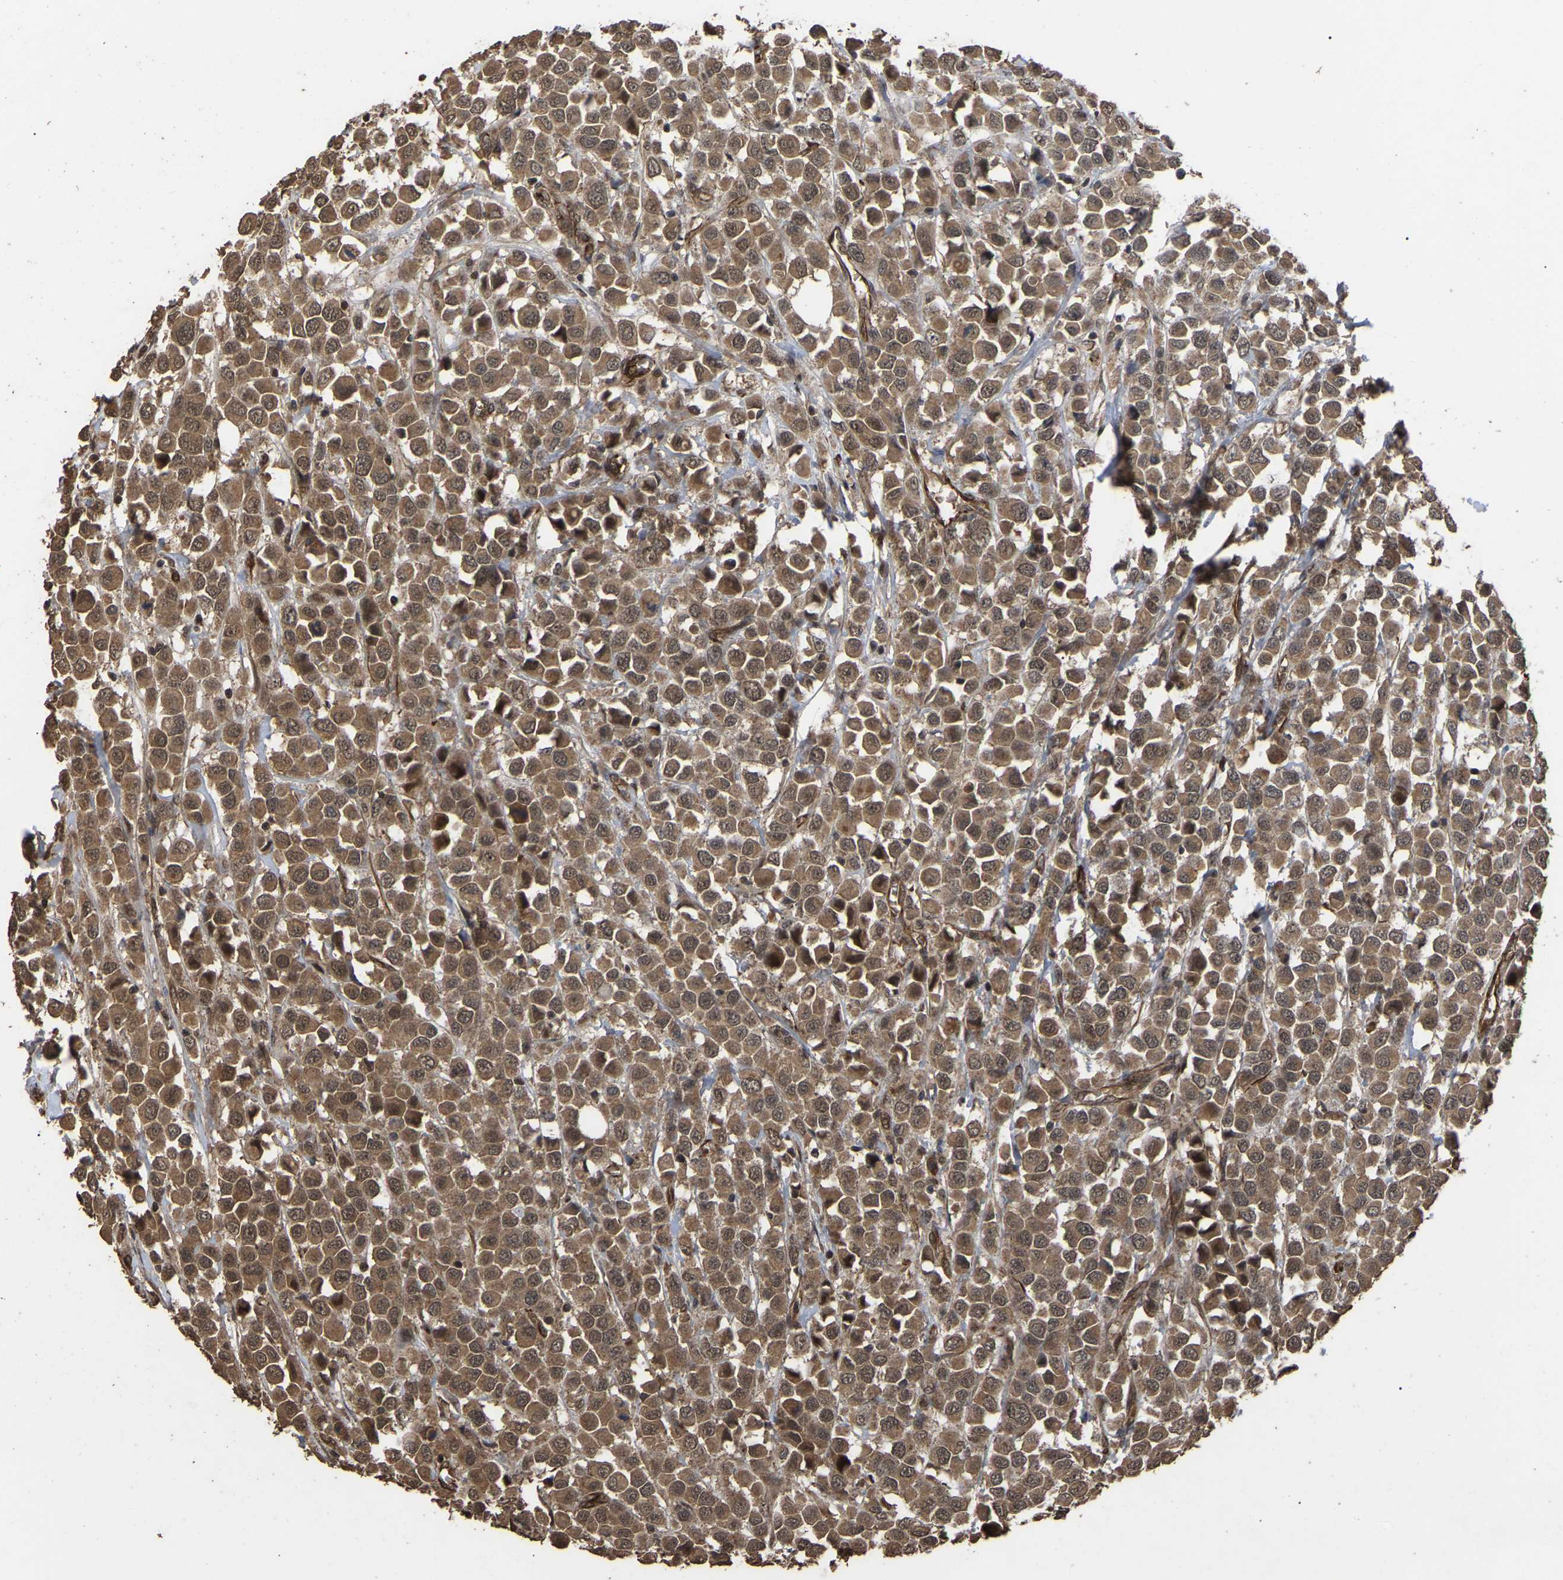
{"staining": {"intensity": "moderate", "quantity": ">75%", "location": "cytoplasmic/membranous"}, "tissue": "breast cancer", "cell_type": "Tumor cells", "image_type": "cancer", "snomed": [{"axis": "morphology", "description": "Duct carcinoma"}, {"axis": "topography", "description": "Breast"}], "caption": "Infiltrating ductal carcinoma (breast) stained for a protein (brown) reveals moderate cytoplasmic/membranous positive expression in approximately >75% of tumor cells.", "gene": "FAM161B", "patient": {"sex": "female", "age": 61}}